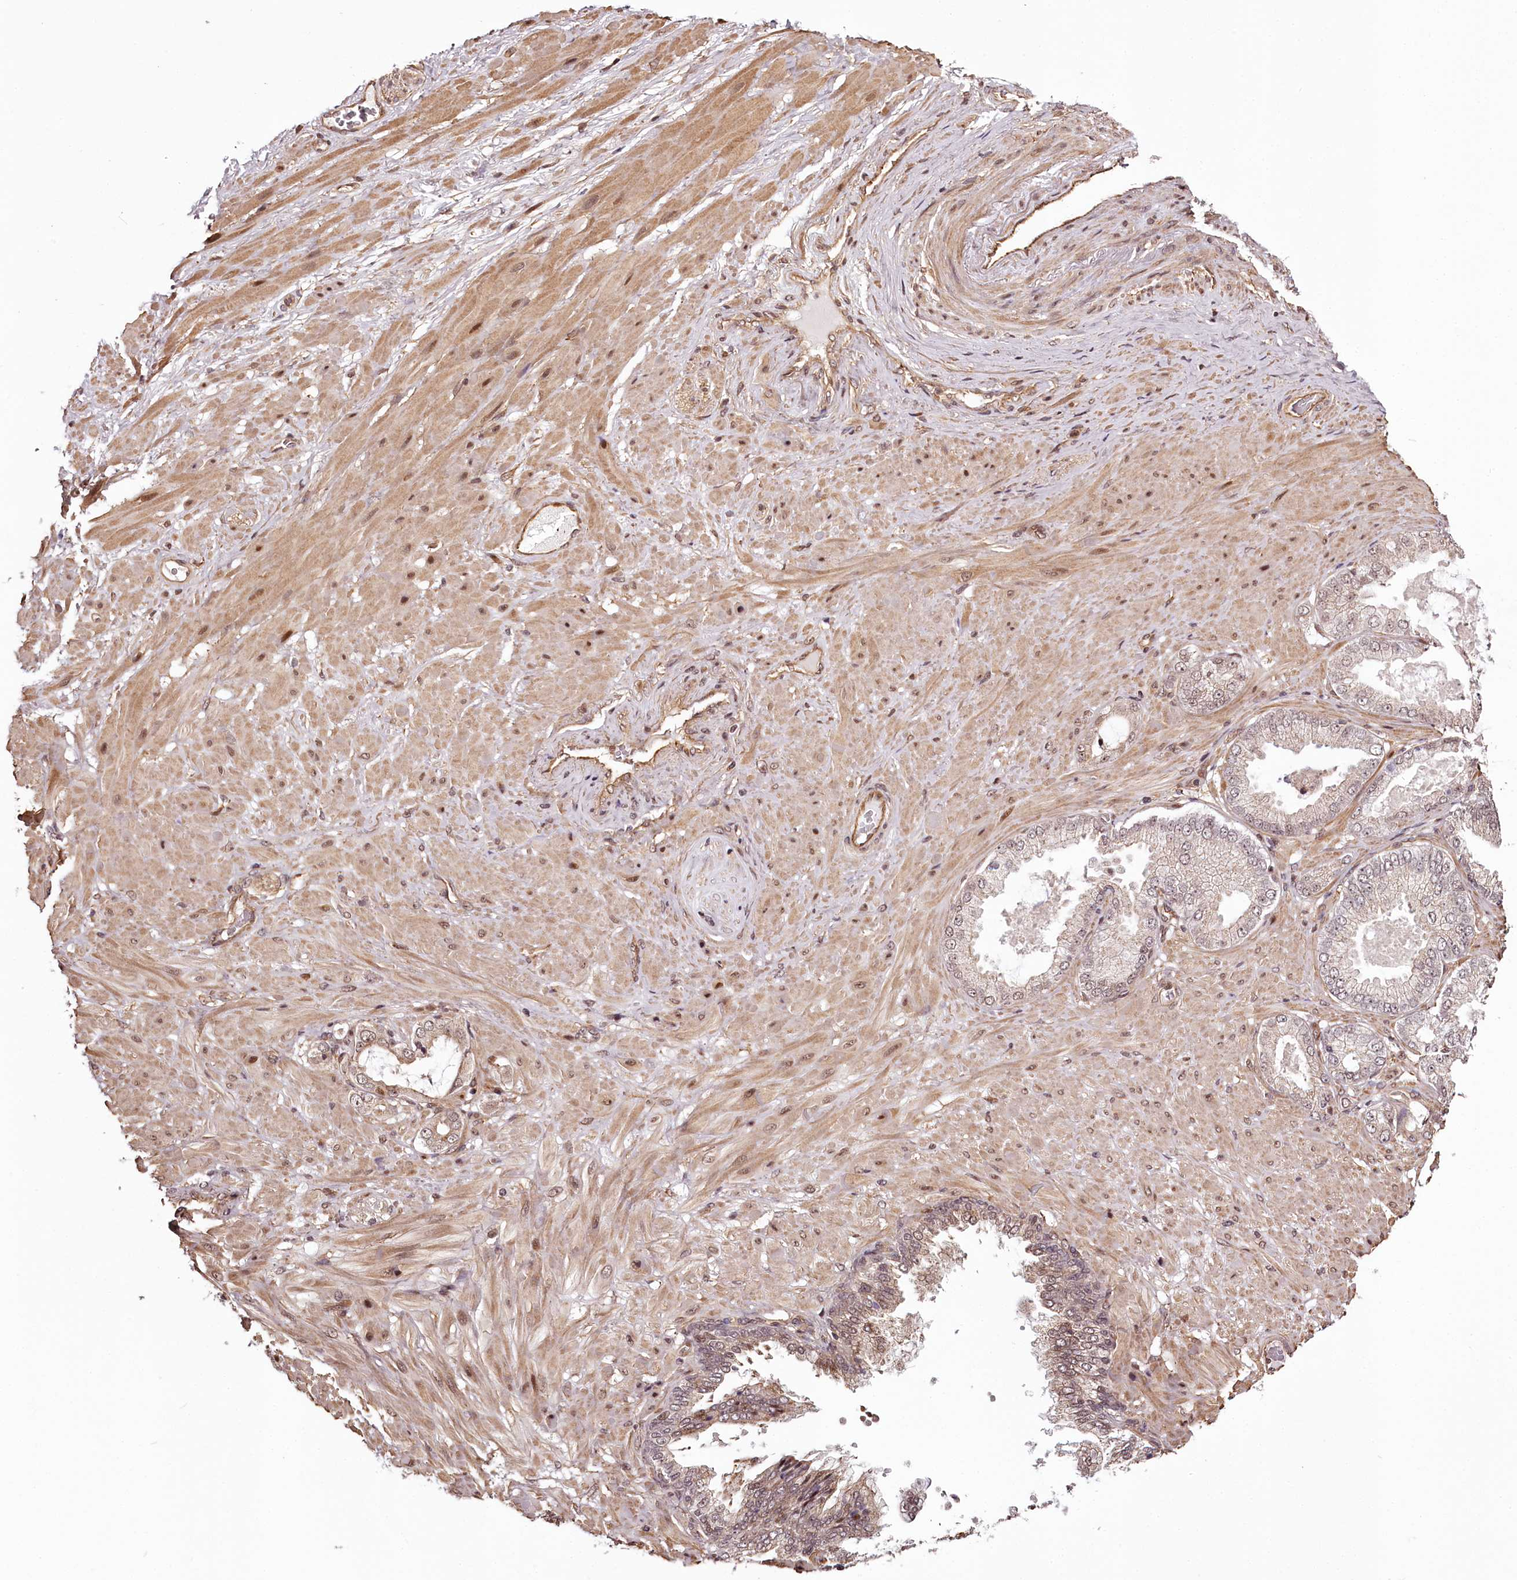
{"staining": {"intensity": "moderate", "quantity": ">75%", "location": "cytoplasmic/membranous,nuclear"}, "tissue": "adipose tissue", "cell_type": "Adipocytes", "image_type": "normal", "snomed": [{"axis": "morphology", "description": "Normal tissue, NOS"}, {"axis": "morphology", "description": "Adenocarcinoma, Low grade"}, {"axis": "topography", "description": "Prostate"}, {"axis": "topography", "description": "Peripheral nerve tissue"}], "caption": "Human adipose tissue stained for a protein (brown) shows moderate cytoplasmic/membranous,nuclear positive expression in approximately >75% of adipocytes.", "gene": "TTC33", "patient": {"sex": "male", "age": 63}}